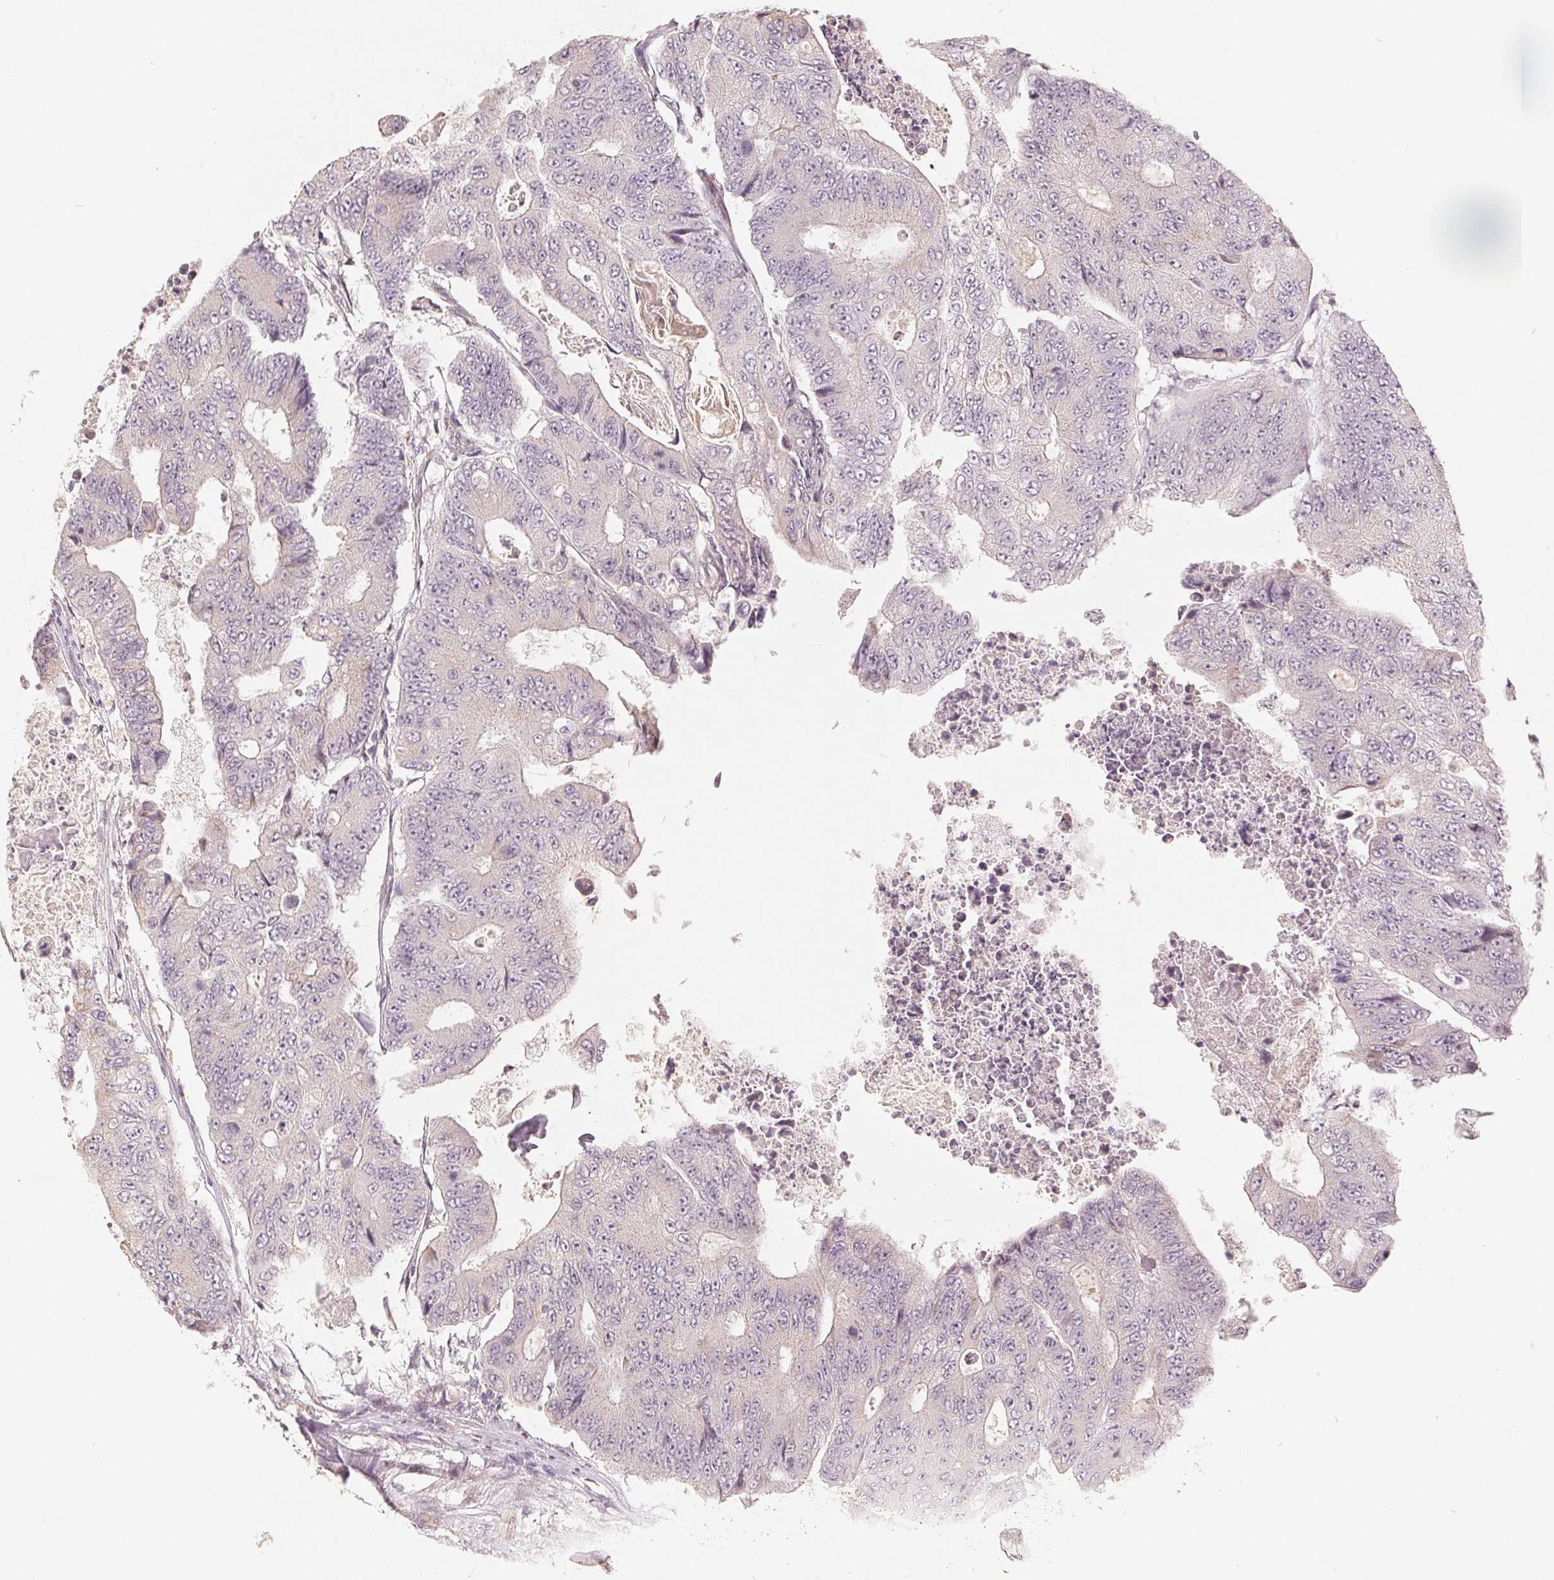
{"staining": {"intensity": "negative", "quantity": "none", "location": "none"}, "tissue": "colorectal cancer", "cell_type": "Tumor cells", "image_type": "cancer", "snomed": [{"axis": "morphology", "description": "Adenocarcinoma, NOS"}, {"axis": "topography", "description": "Colon"}], "caption": "DAB immunohistochemical staining of colorectal cancer exhibits no significant staining in tumor cells. (Immunohistochemistry (ihc), brightfield microscopy, high magnification).", "gene": "TMSB15B", "patient": {"sex": "female", "age": 48}}